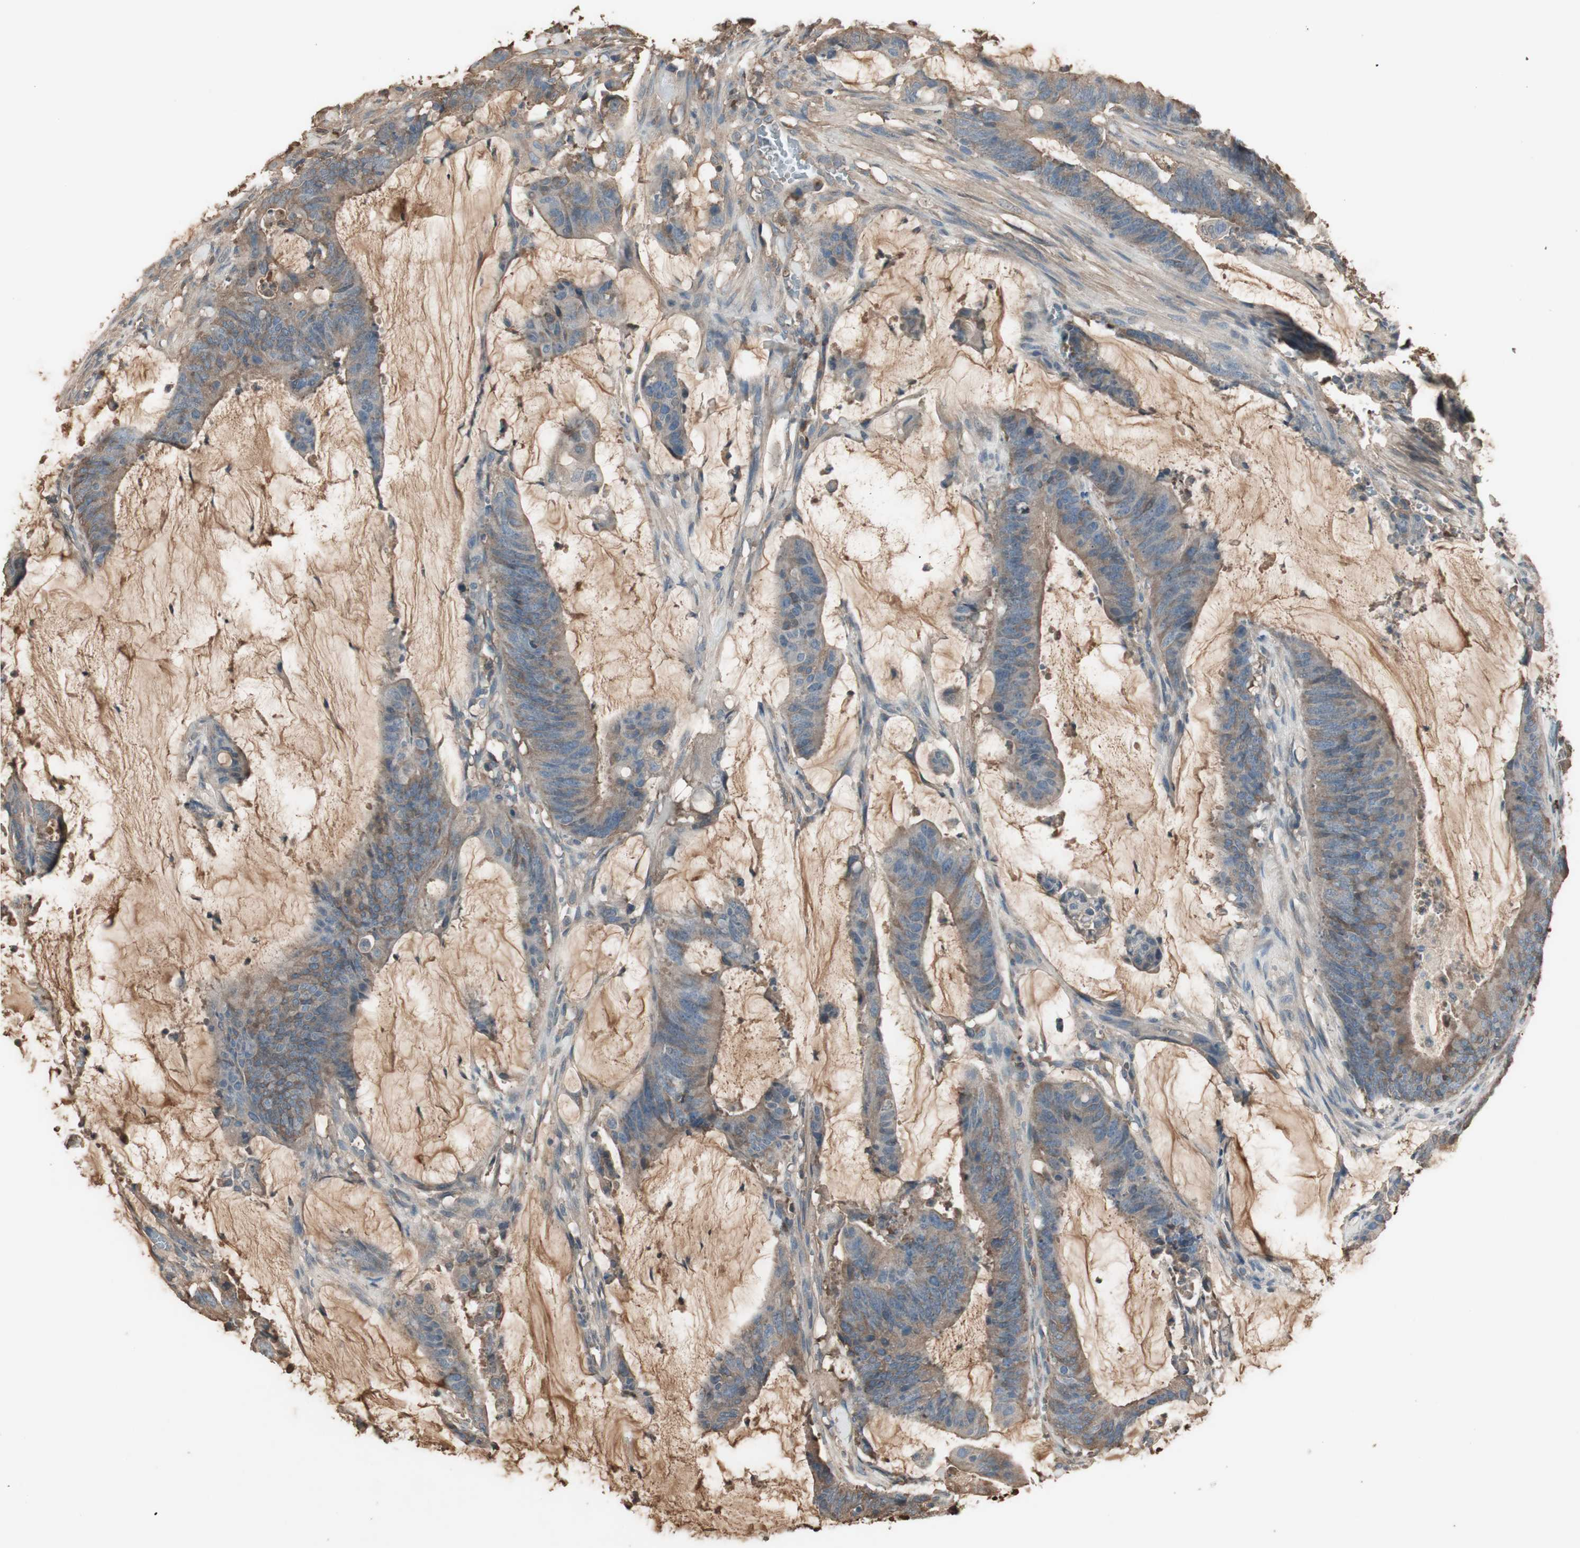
{"staining": {"intensity": "weak", "quantity": ">75%", "location": "cytoplasmic/membranous"}, "tissue": "colorectal cancer", "cell_type": "Tumor cells", "image_type": "cancer", "snomed": [{"axis": "morphology", "description": "Adenocarcinoma, NOS"}, {"axis": "topography", "description": "Rectum"}], "caption": "Tumor cells display low levels of weak cytoplasmic/membranous positivity in about >75% of cells in adenocarcinoma (colorectal). The staining was performed using DAB, with brown indicating positive protein expression. Nuclei are stained blue with hematoxylin.", "gene": "MMP14", "patient": {"sex": "female", "age": 66}}